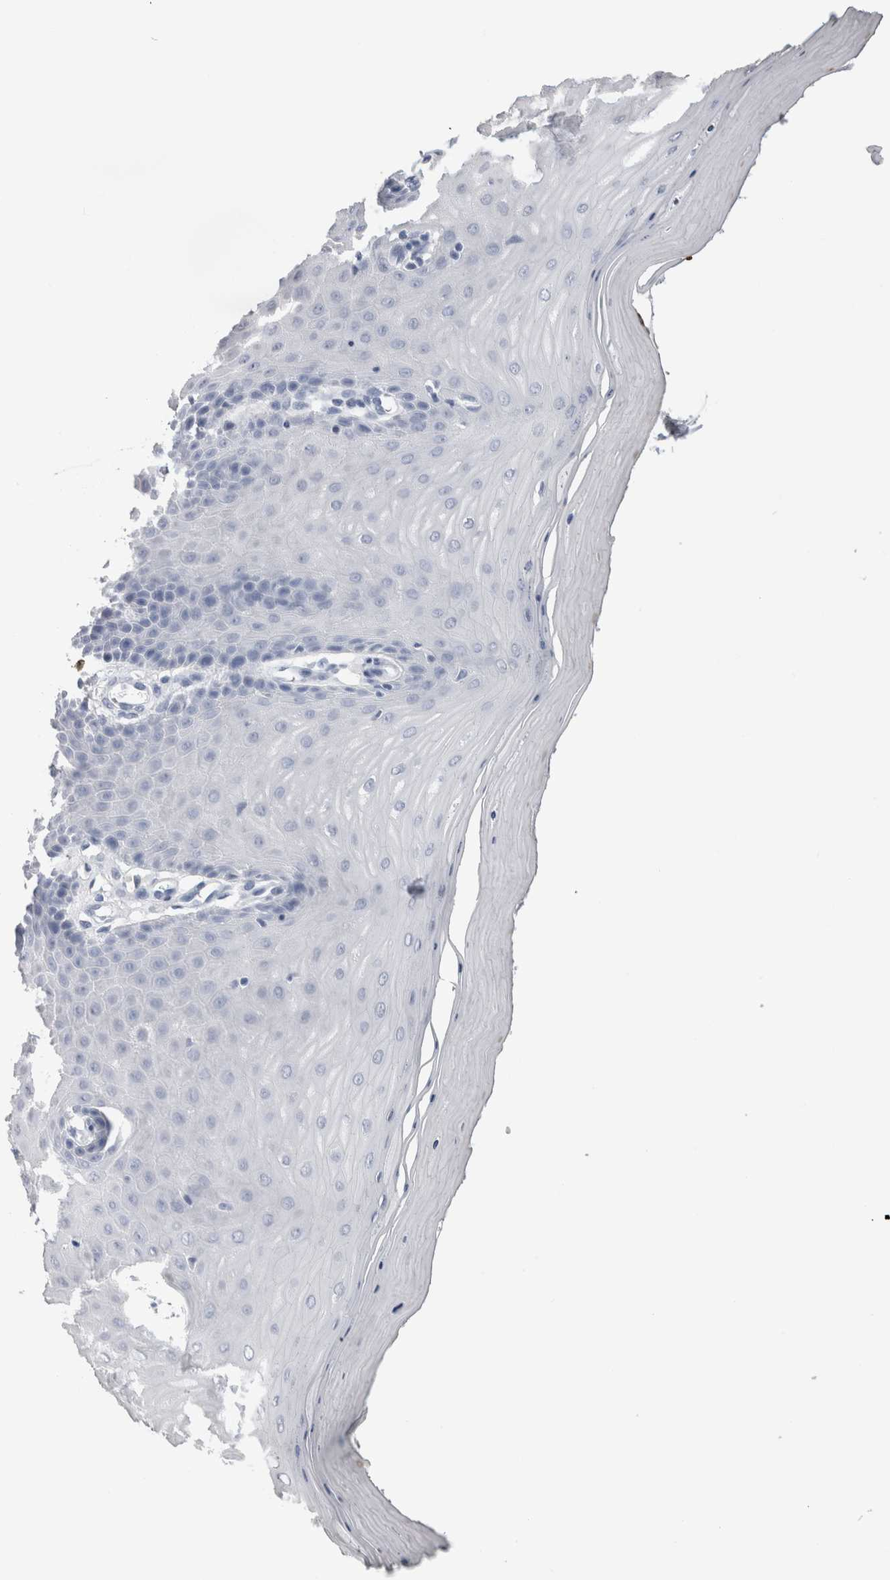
{"staining": {"intensity": "negative", "quantity": "none", "location": "none"}, "tissue": "cervix", "cell_type": "Glandular cells", "image_type": "normal", "snomed": [{"axis": "morphology", "description": "Normal tissue, NOS"}, {"axis": "topography", "description": "Cervix"}], "caption": "This is an immunohistochemistry histopathology image of benign cervix. There is no positivity in glandular cells.", "gene": "S100A12", "patient": {"sex": "female", "age": 55}}